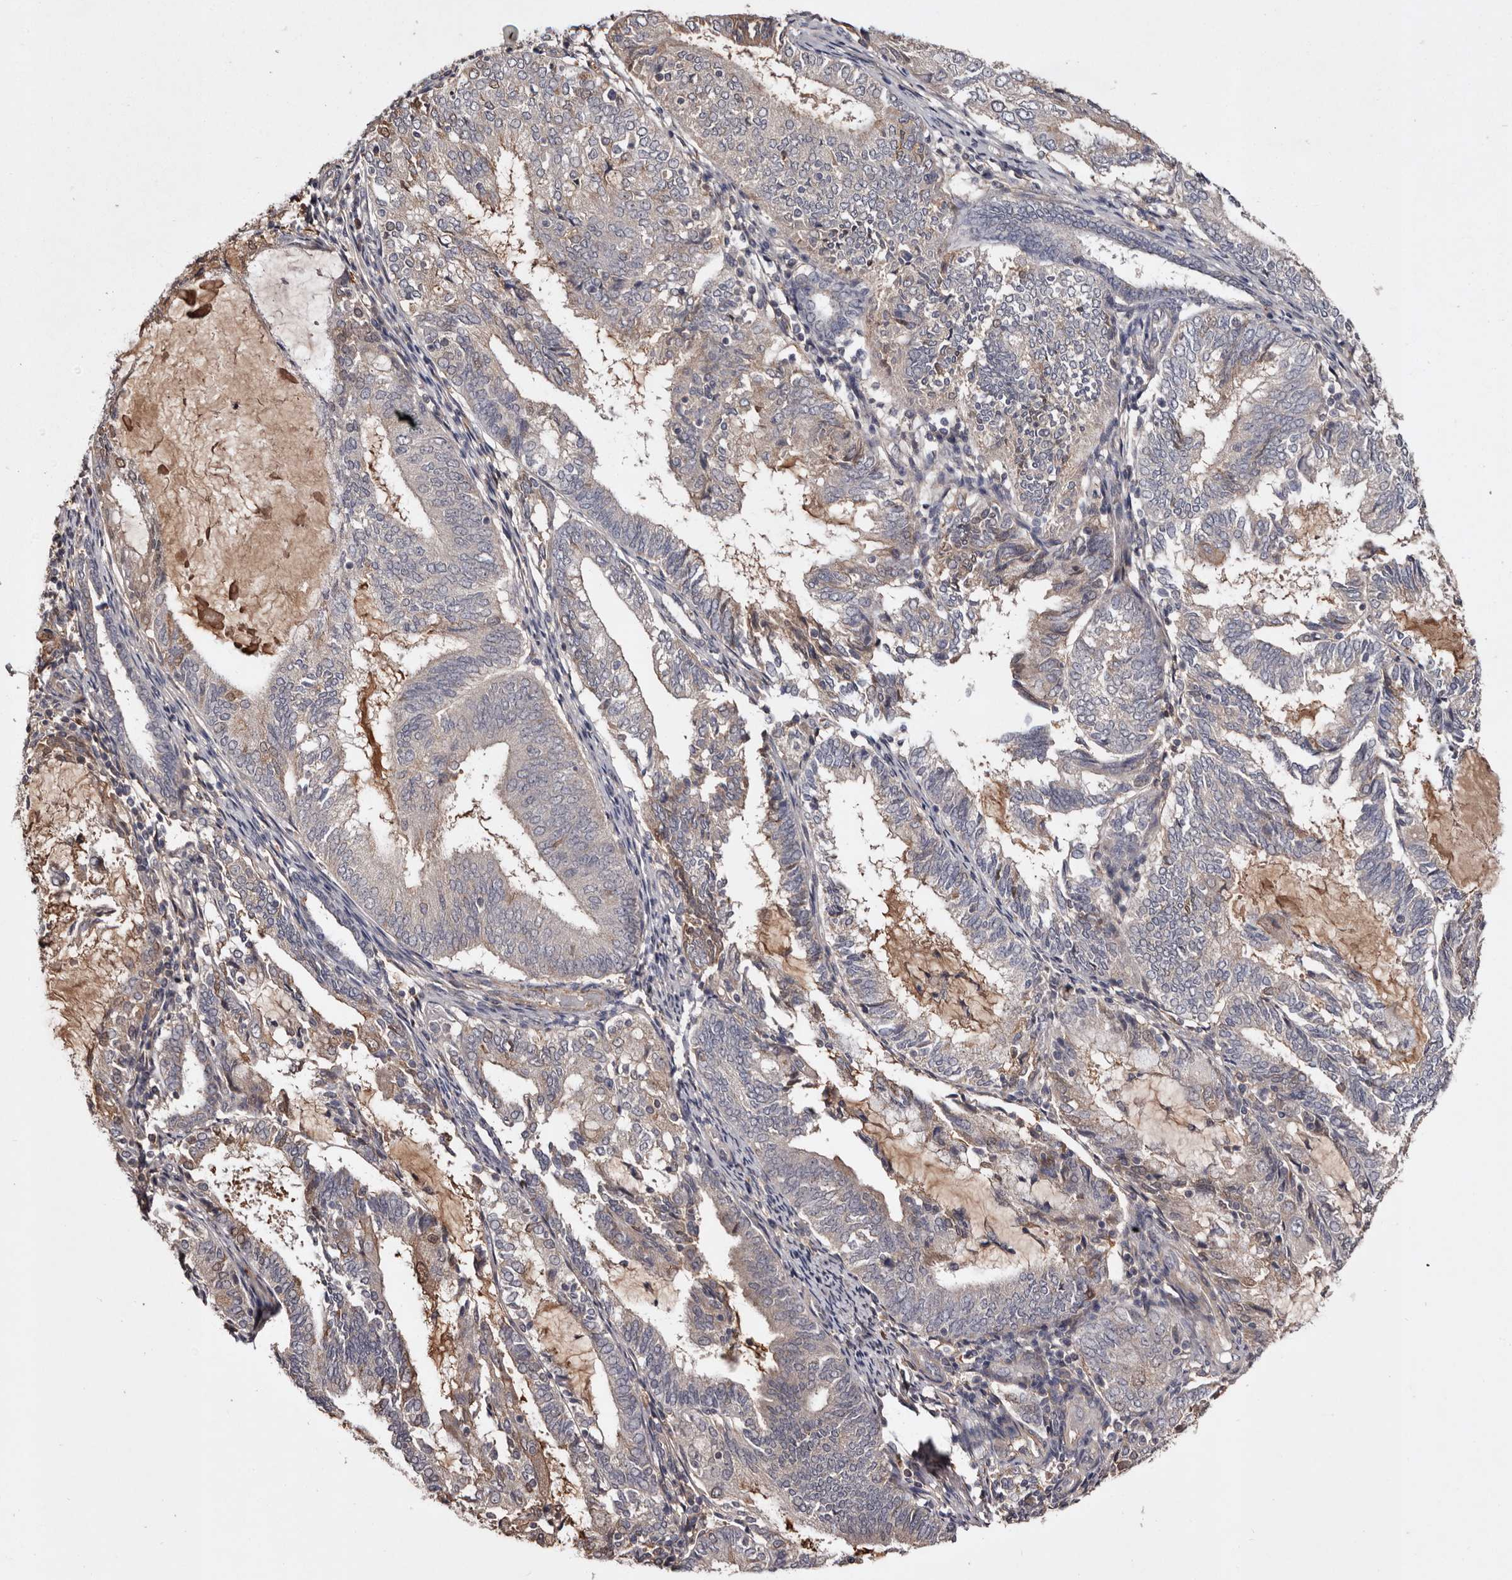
{"staining": {"intensity": "weak", "quantity": "<25%", "location": "cytoplasmic/membranous"}, "tissue": "endometrial cancer", "cell_type": "Tumor cells", "image_type": "cancer", "snomed": [{"axis": "morphology", "description": "Adenocarcinoma, NOS"}, {"axis": "topography", "description": "Endometrium"}], "caption": "Immunohistochemical staining of endometrial cancer exhibits no significant positivity in tumor cells.", "gene": "CYP1B1", "patient": {"sex": "female", "age": 81}}